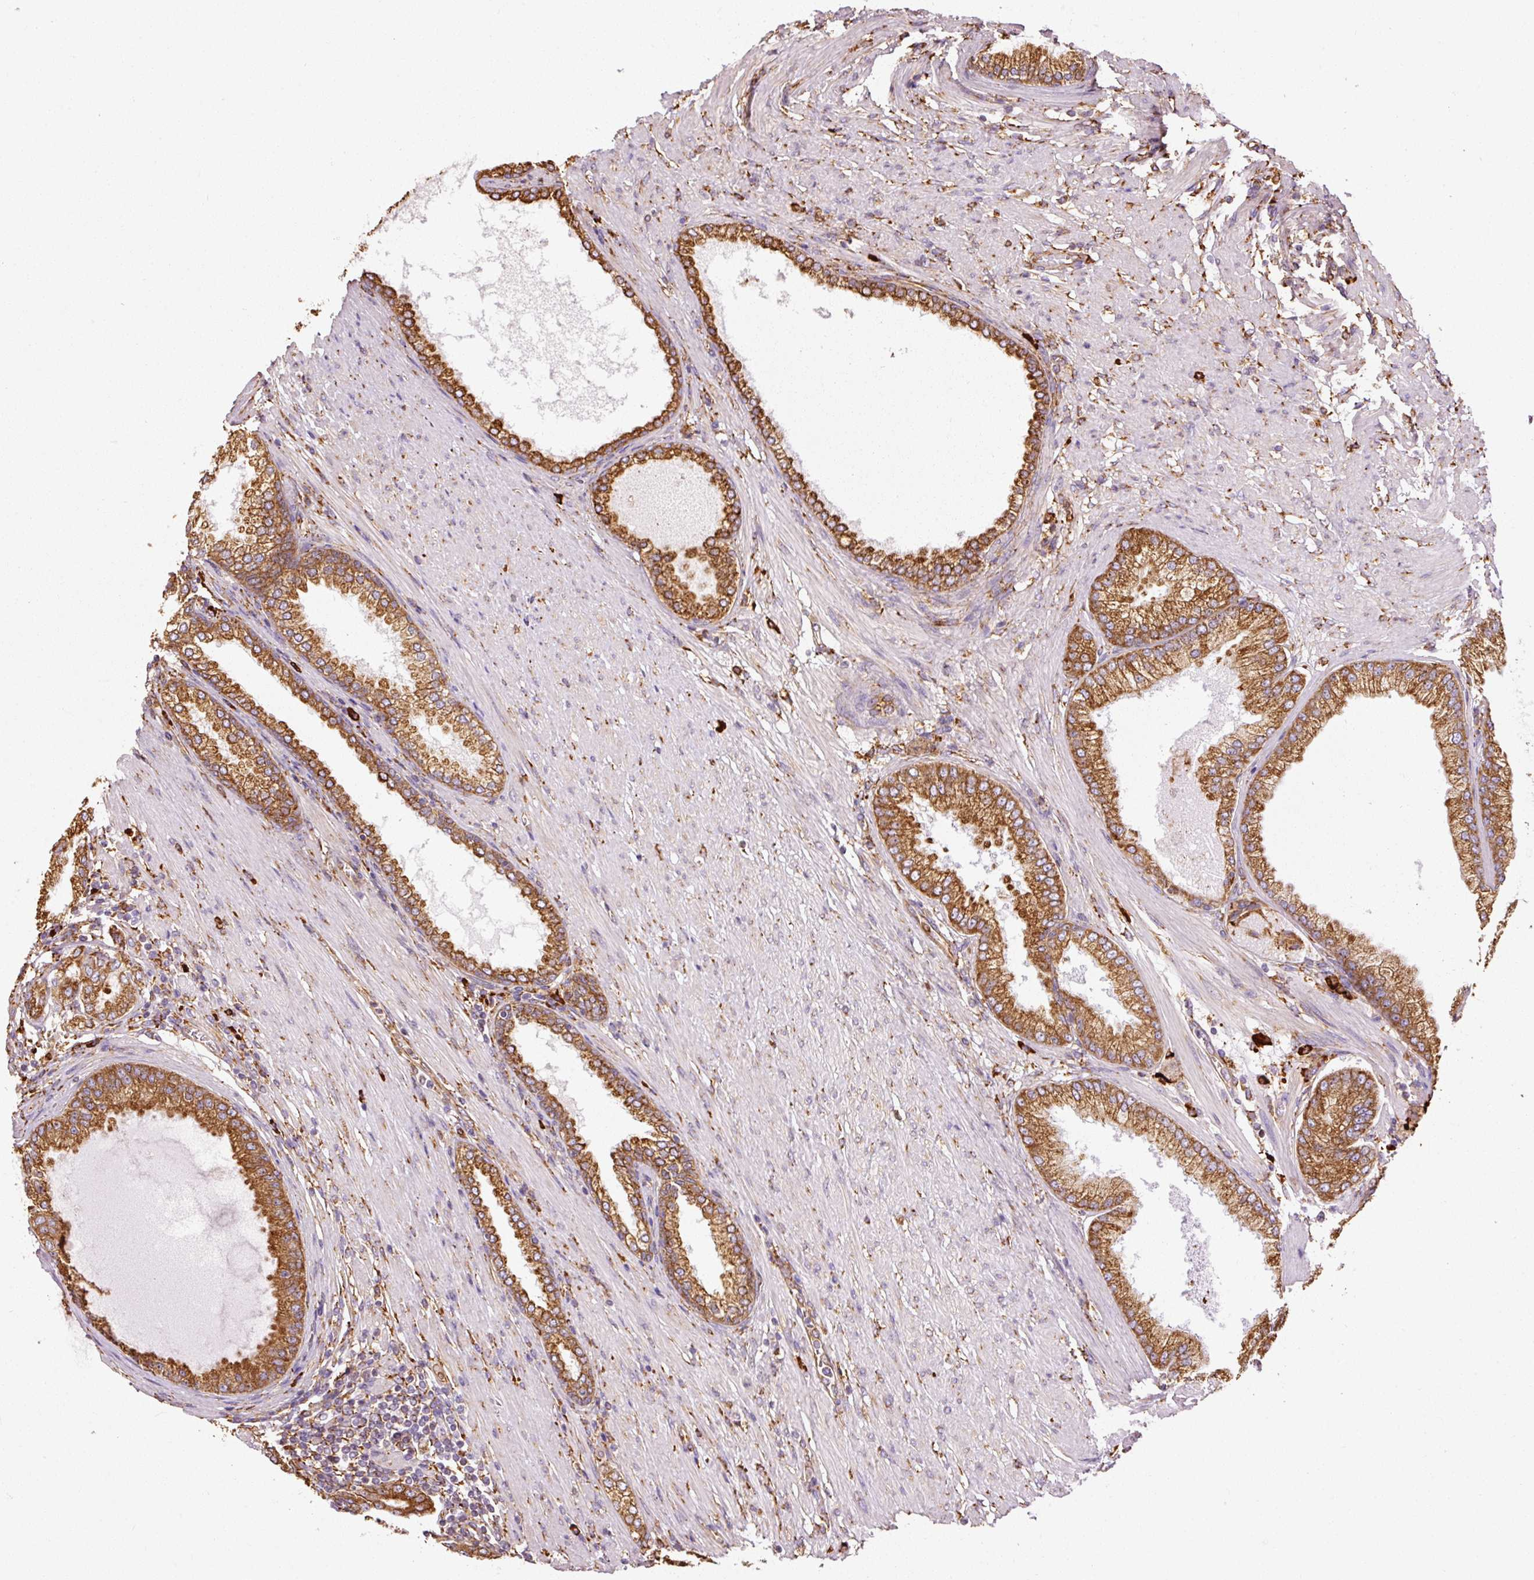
{"staining": {"intensity": "strong", "quantity": ">75%", "location": "cytoplasmic/membranous"}, "tissue": "prostate cancer", "cell_type": "Tumor cells", "image_type": "cancer", "snomed": [{"axis": "morphology", "description": "Adenocarcinoma, High grade"}, {"axis": "topography", "description": "Prostate"}], "caption": "An immunohistochemistry histopathology image of neoplastic tissue is shown. Protein staining in brown shows strong cytoplasmic/membranous positivity in prostate cancer (adenocarcinoma (high-grade)) within tumor cells.", "gene": "KLC1", "patient": {"sex": "male", "age": 71}}